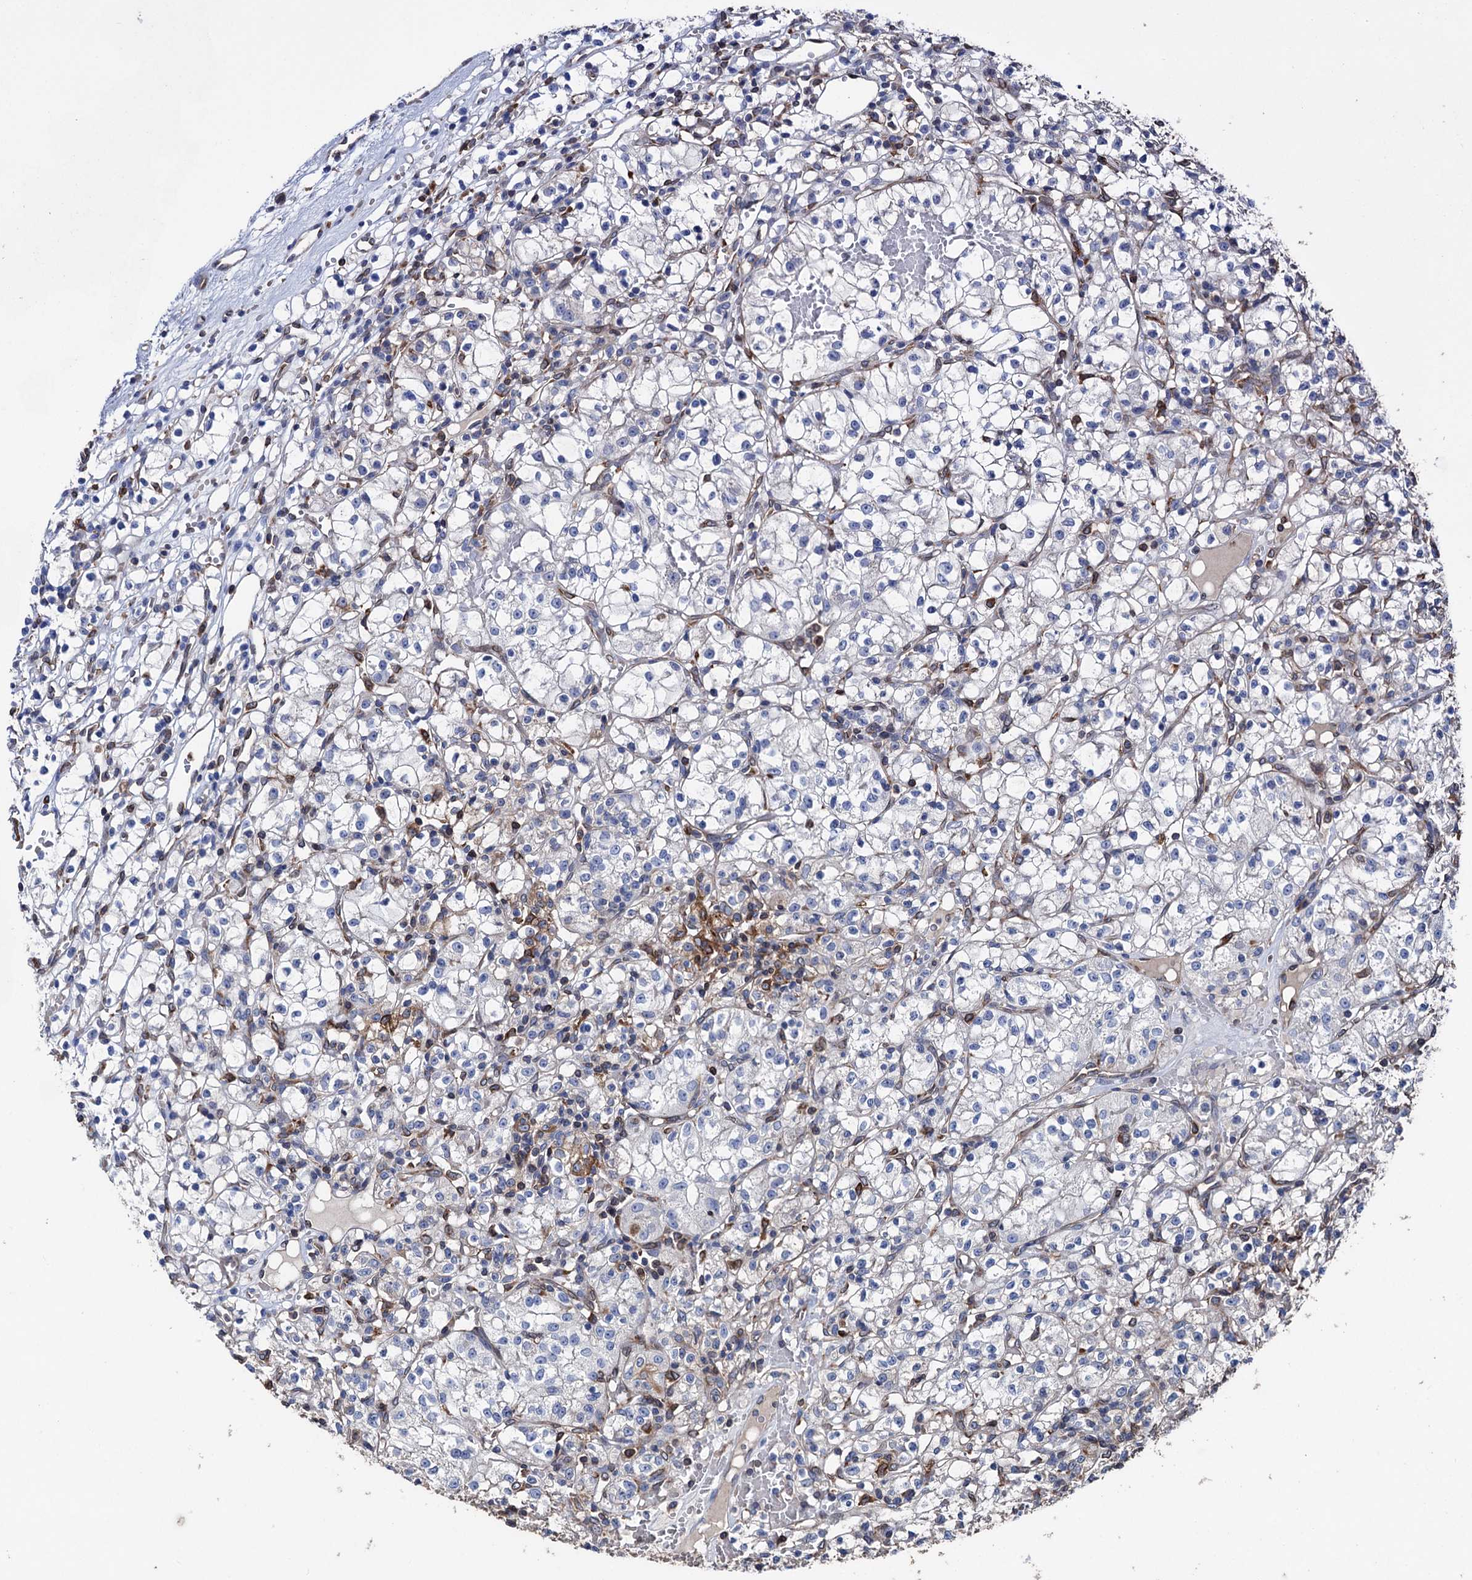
{"staining": {"intensity": "negative", "quantity": "none", "location": "none"}, "tissue": "renal cancer", "cell_type": "Tumor cells", "image_type": "cancer", "snomed": [{"axis": "morphology", "description": "Adenocarcinoma, NOS"}, {"axis": "topography", "description": "Kidney"}], "caption": "Protein analysis of renal cancer reveals no significant positivity in tumor cells.", "gene": "STING1", "patient": {"sex": "female", "age": 59}}